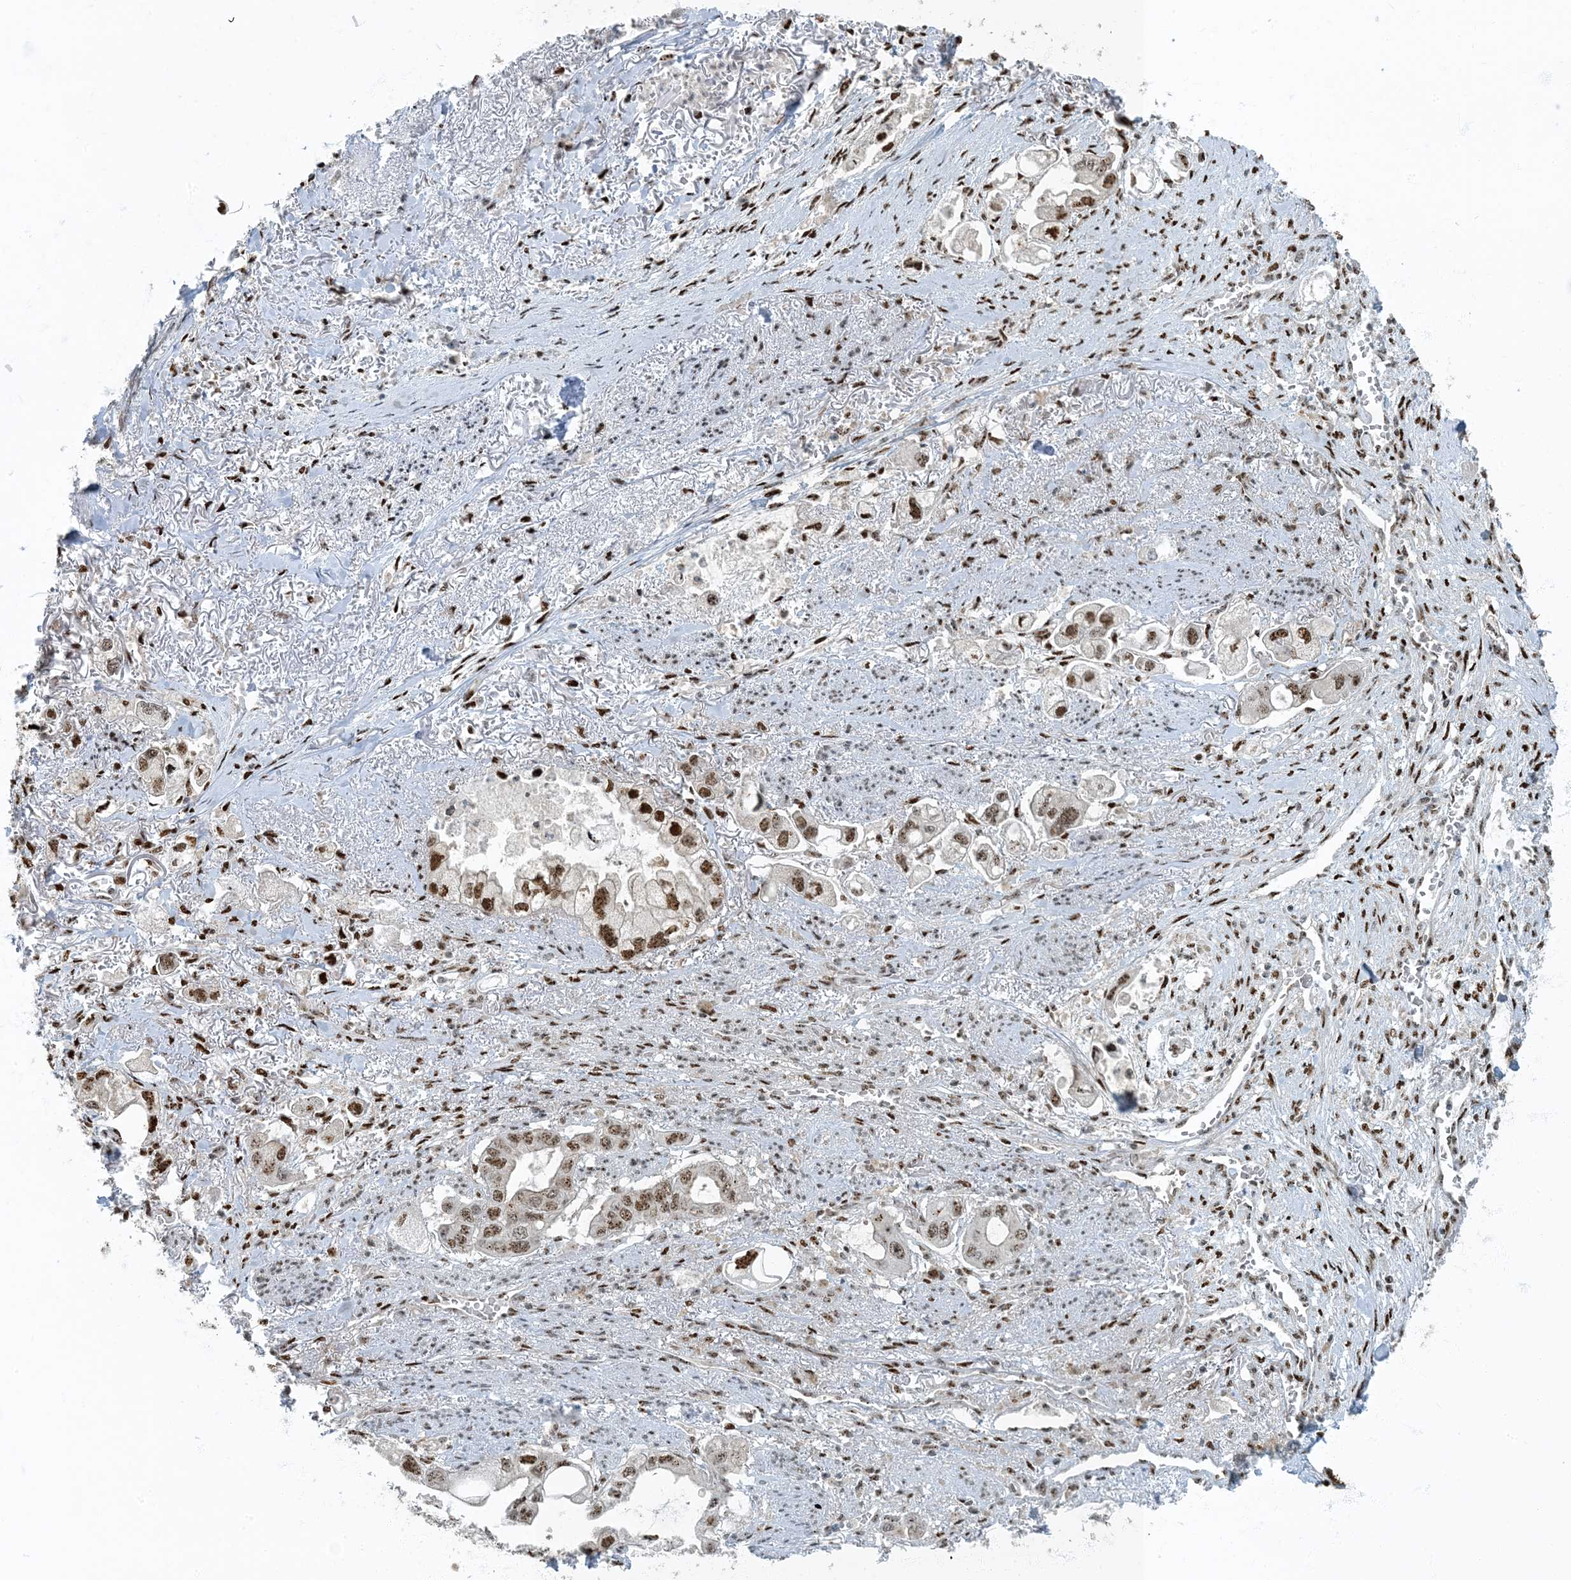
{"staining": {"intensity": "moderate", "quantity": ">75%", "location": "nuclear"}, "tissue": "stomach cancer", "cell_type": "Tumor cells", "image_type": "cancer", "snomed": [{"axis": "morphology", "description": "Adenocarcinoma, NOS"}, {"axis": "topography", "description": "Stomach"}], "caption": "Moderate nuclear staining for a protein is appreciated in approximately >75% of tumor cells of stomach cancer using IHC.", "gene": "MBD1", "patient": {"sex": "male", "age": 62}}